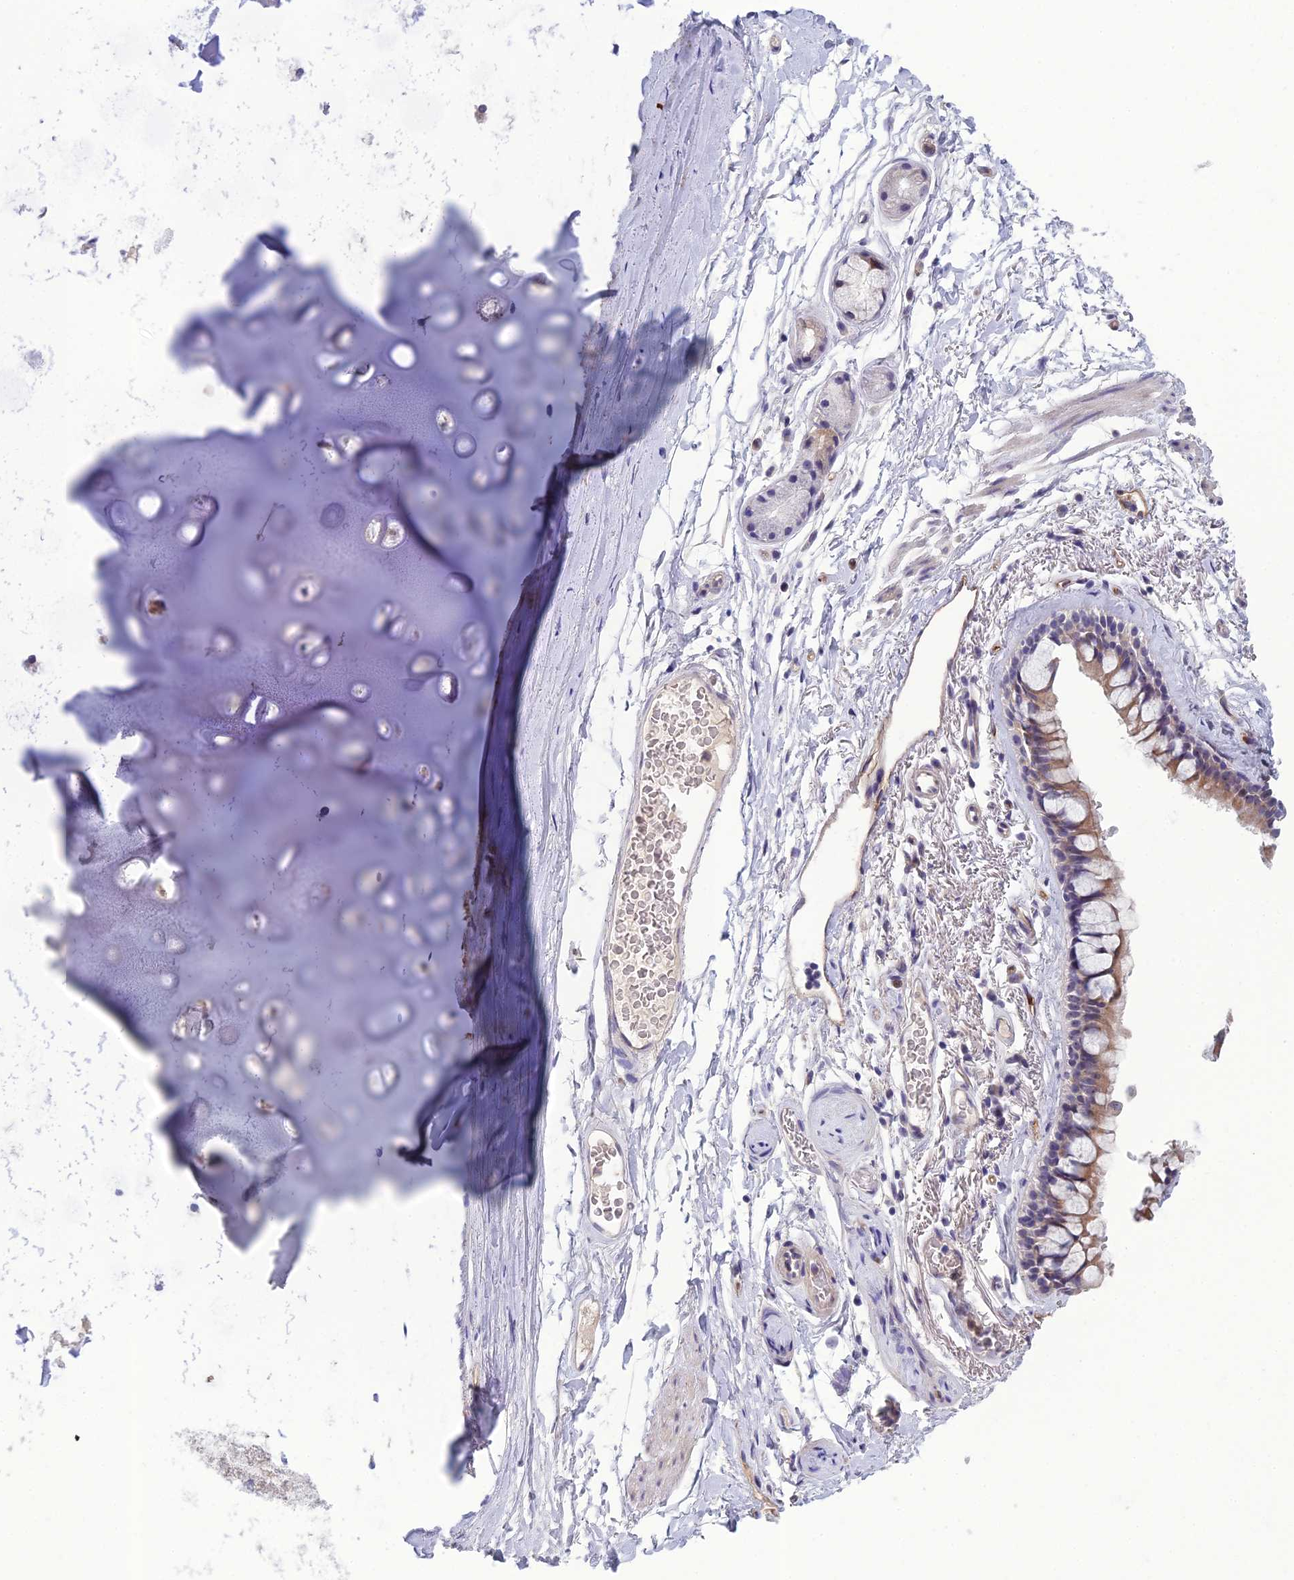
{"staining": {"intensity": "negative", "quantity": "none", "location": "none"}, "tissue": "adipose tissue", "cell_type": "Adipocytes", "image_type": "normal", "snomed": [{"axis": "morphology", "description": "Normal tissue, NOS"}, {"axis": "topography", "description": "Lymph node"}, {"axis": "topography", "description": "Bronchus"}], "caption": "This is a photomicrograph of immunohistochemistry staining of benign adipose tissue, which shows no expression in adipocytes.", "gene": "BBS7", "patient": {"sex": "male", "age": 63}}